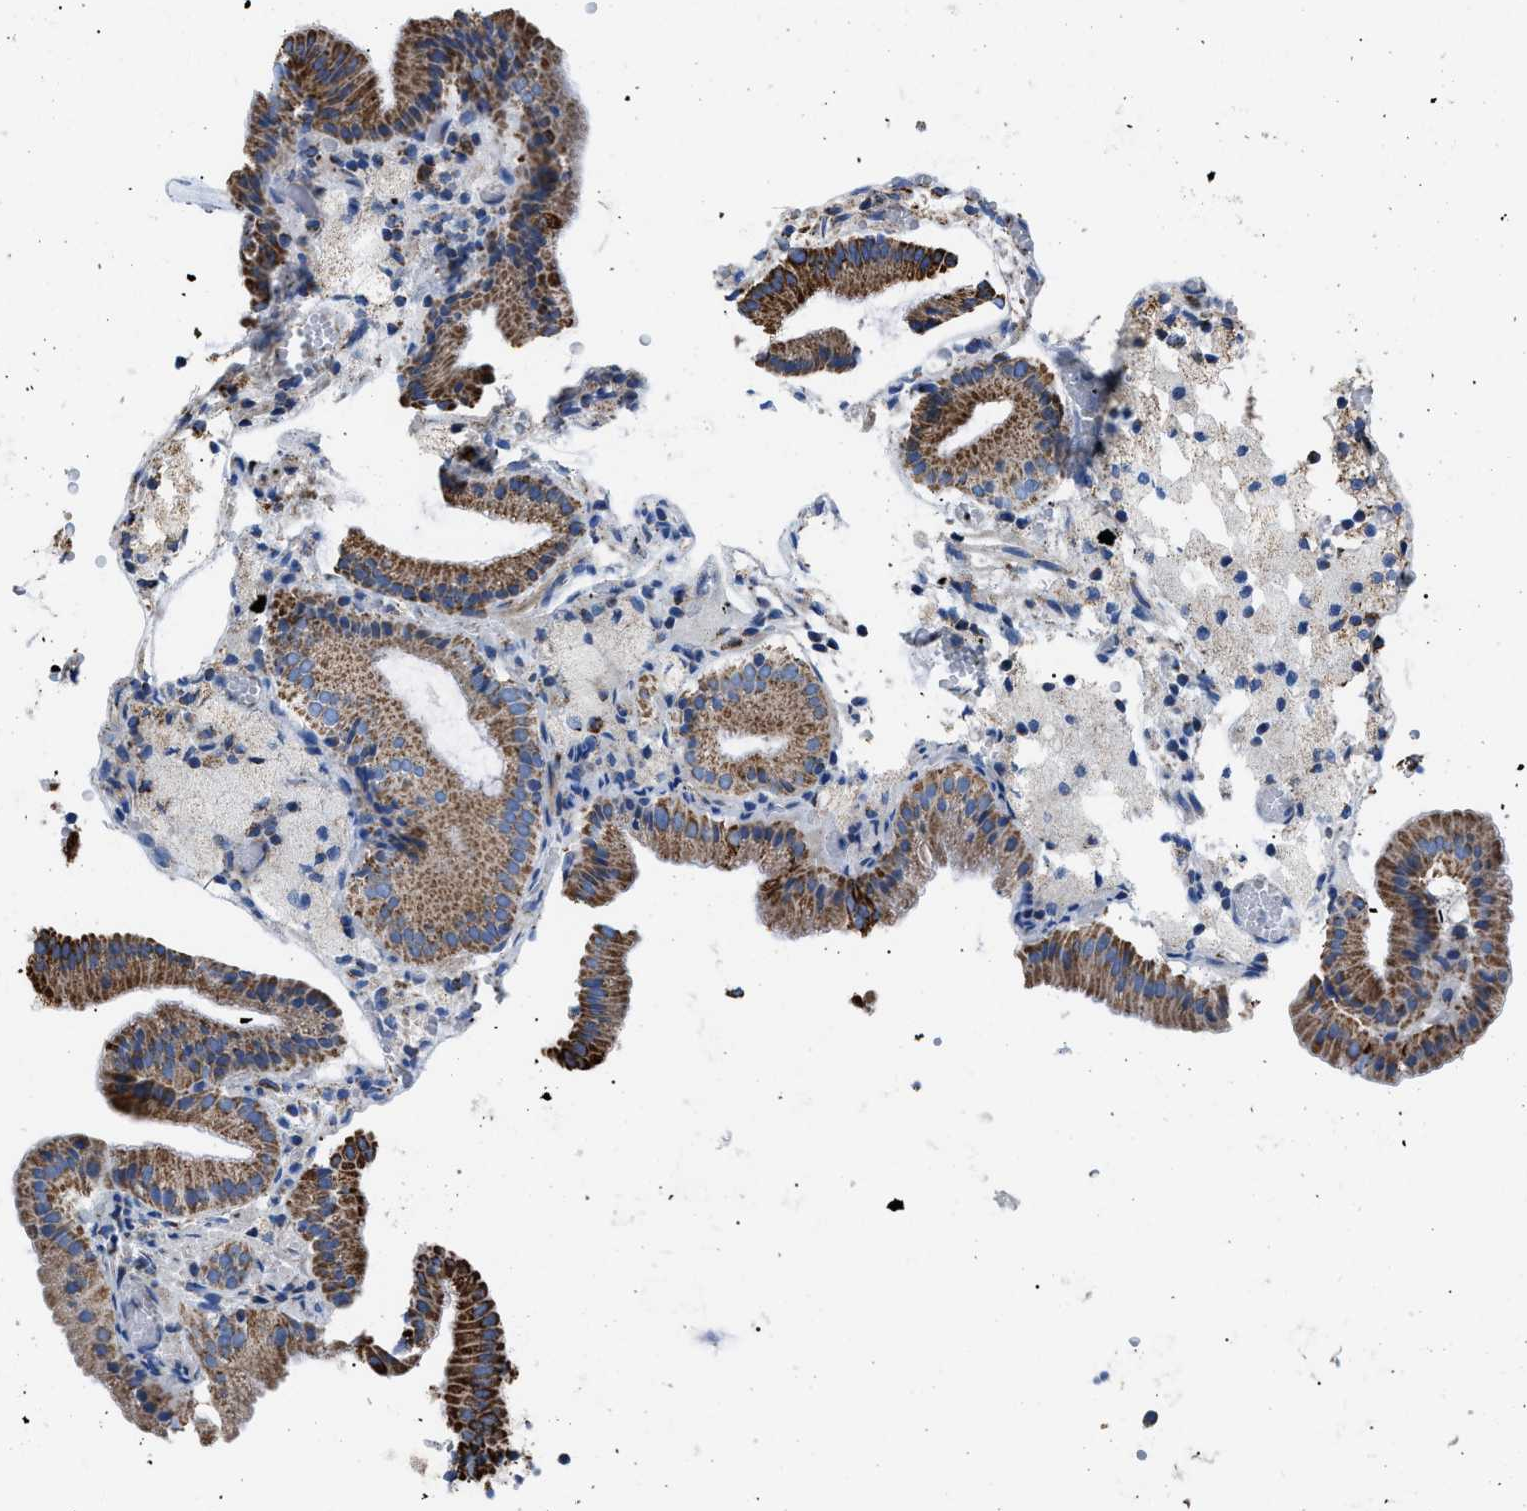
{"staining": {"intensity": "moderate", "quantity": ">75%", "location": "cytoplasmic/membranous"}, "tissue": "gallbladder", "cell_type": "Glandular cells", "image_type": "normal", "snomed": [{"axis": "morphology", "description": "Normal tissue, NOS"}, {"axis": "topography", "description": "Gallbladder"}], "caption": "A medium amount of moderate cytoplasmic/membranous staining is appreciated in about >75% of glandular cells in unremarkable gallbladder.", "gene": "PHB2", "patient": {"sex": "male", "age": 54}}